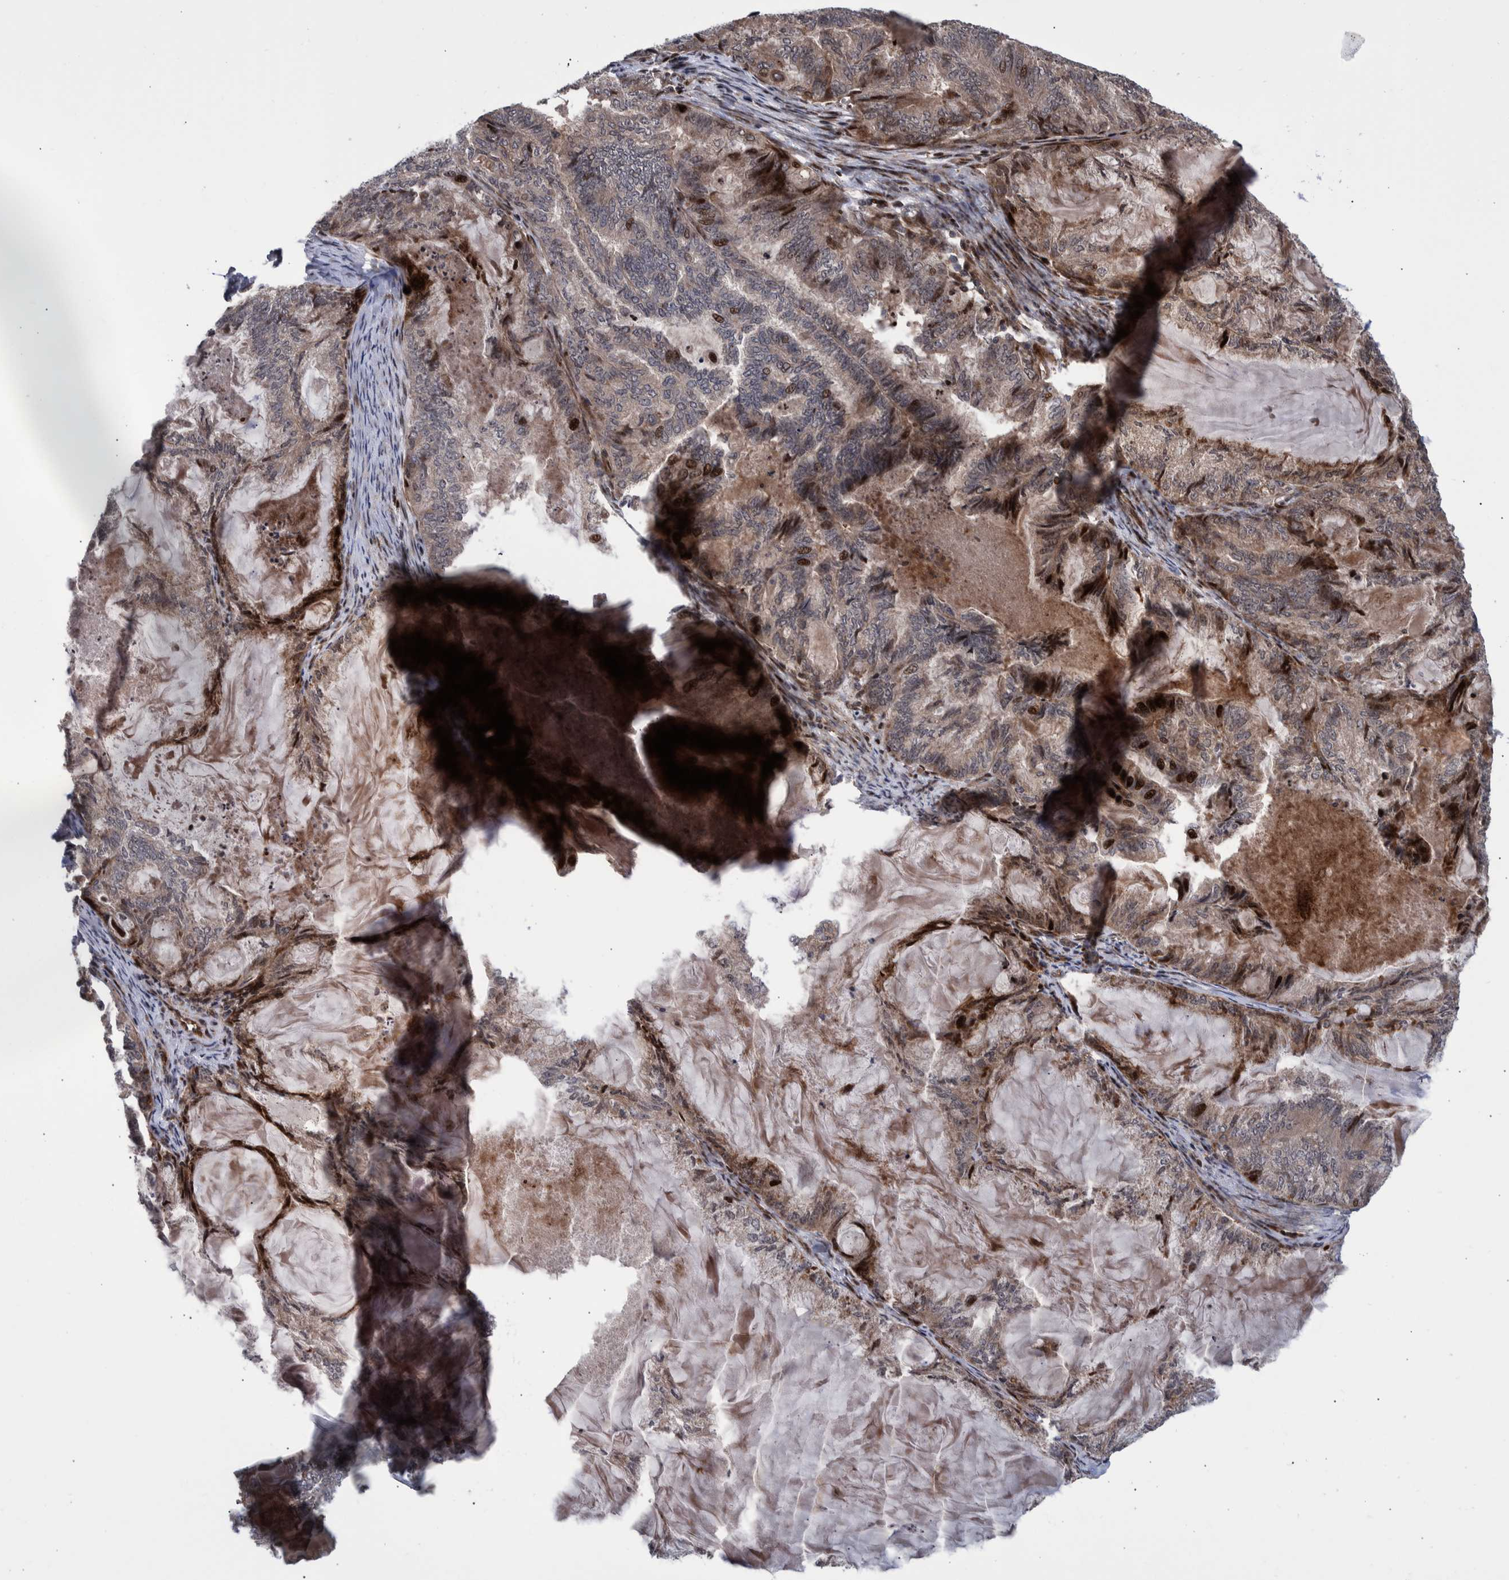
{"staining": {"intensity": "moderate", "quantity": "<25%", "location": "nuclear"}, "tissue": "endometrial cancer", "cell_type": "Tumor cells", "image_type": "cancer", "snomed": [{"axis": "morphology", "description": "Adenocarcinoma, NOS"}, {"axis": "topography", "description": "Endometrium"}], "caption": "A brown stain highlights moderate nuclear positivity of a protein in endometrial cancer (adenocarcinoma) tumor cells. Nuclei are stained in blue.", "gene": "SHISA6", "patient": {"sex": "female", "age": 86}}